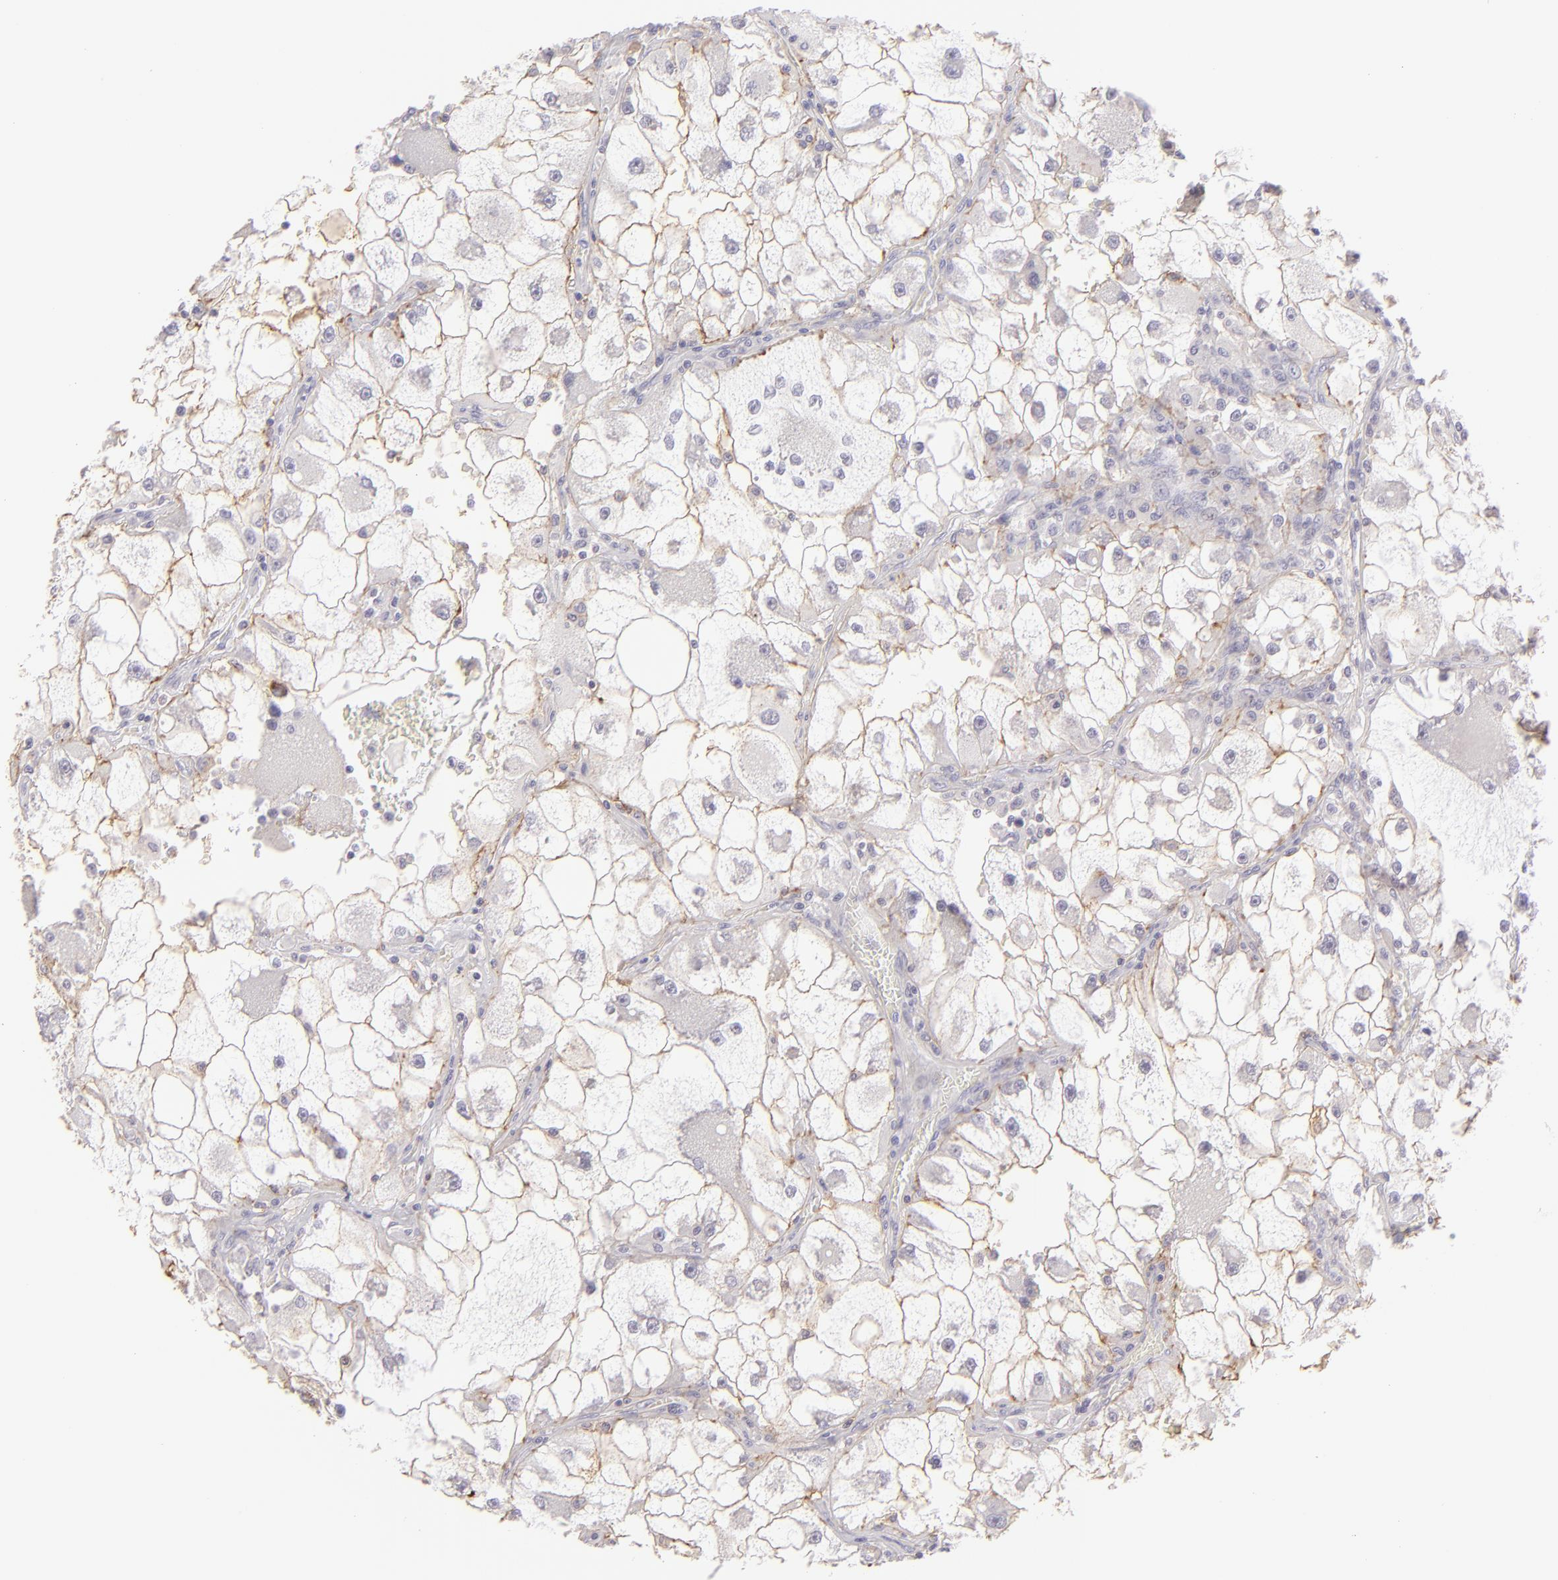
{"staining": {"intensity": "moderate", "quantity": "<25%", "location": "cytoplasmic/membranous"}, "tissue": "renal cancer", "cell_type": "Tumor cells", "image_type": "cancer", "snomed": [{"axis": "morphology", "description": "Adenocarcinoma, NOS"}, {"axis": "topography", "description": "Kidney"}], "caption": "This image exhibits immunohistochemistry (IHC) staining of human adenocarcinoma (renal), with low moderate cytoplasmic/membranous positivity in approximately <25% of tumor cells.", "gene": "CLDN4", "patient": {"sex": "female", "age": 73}}